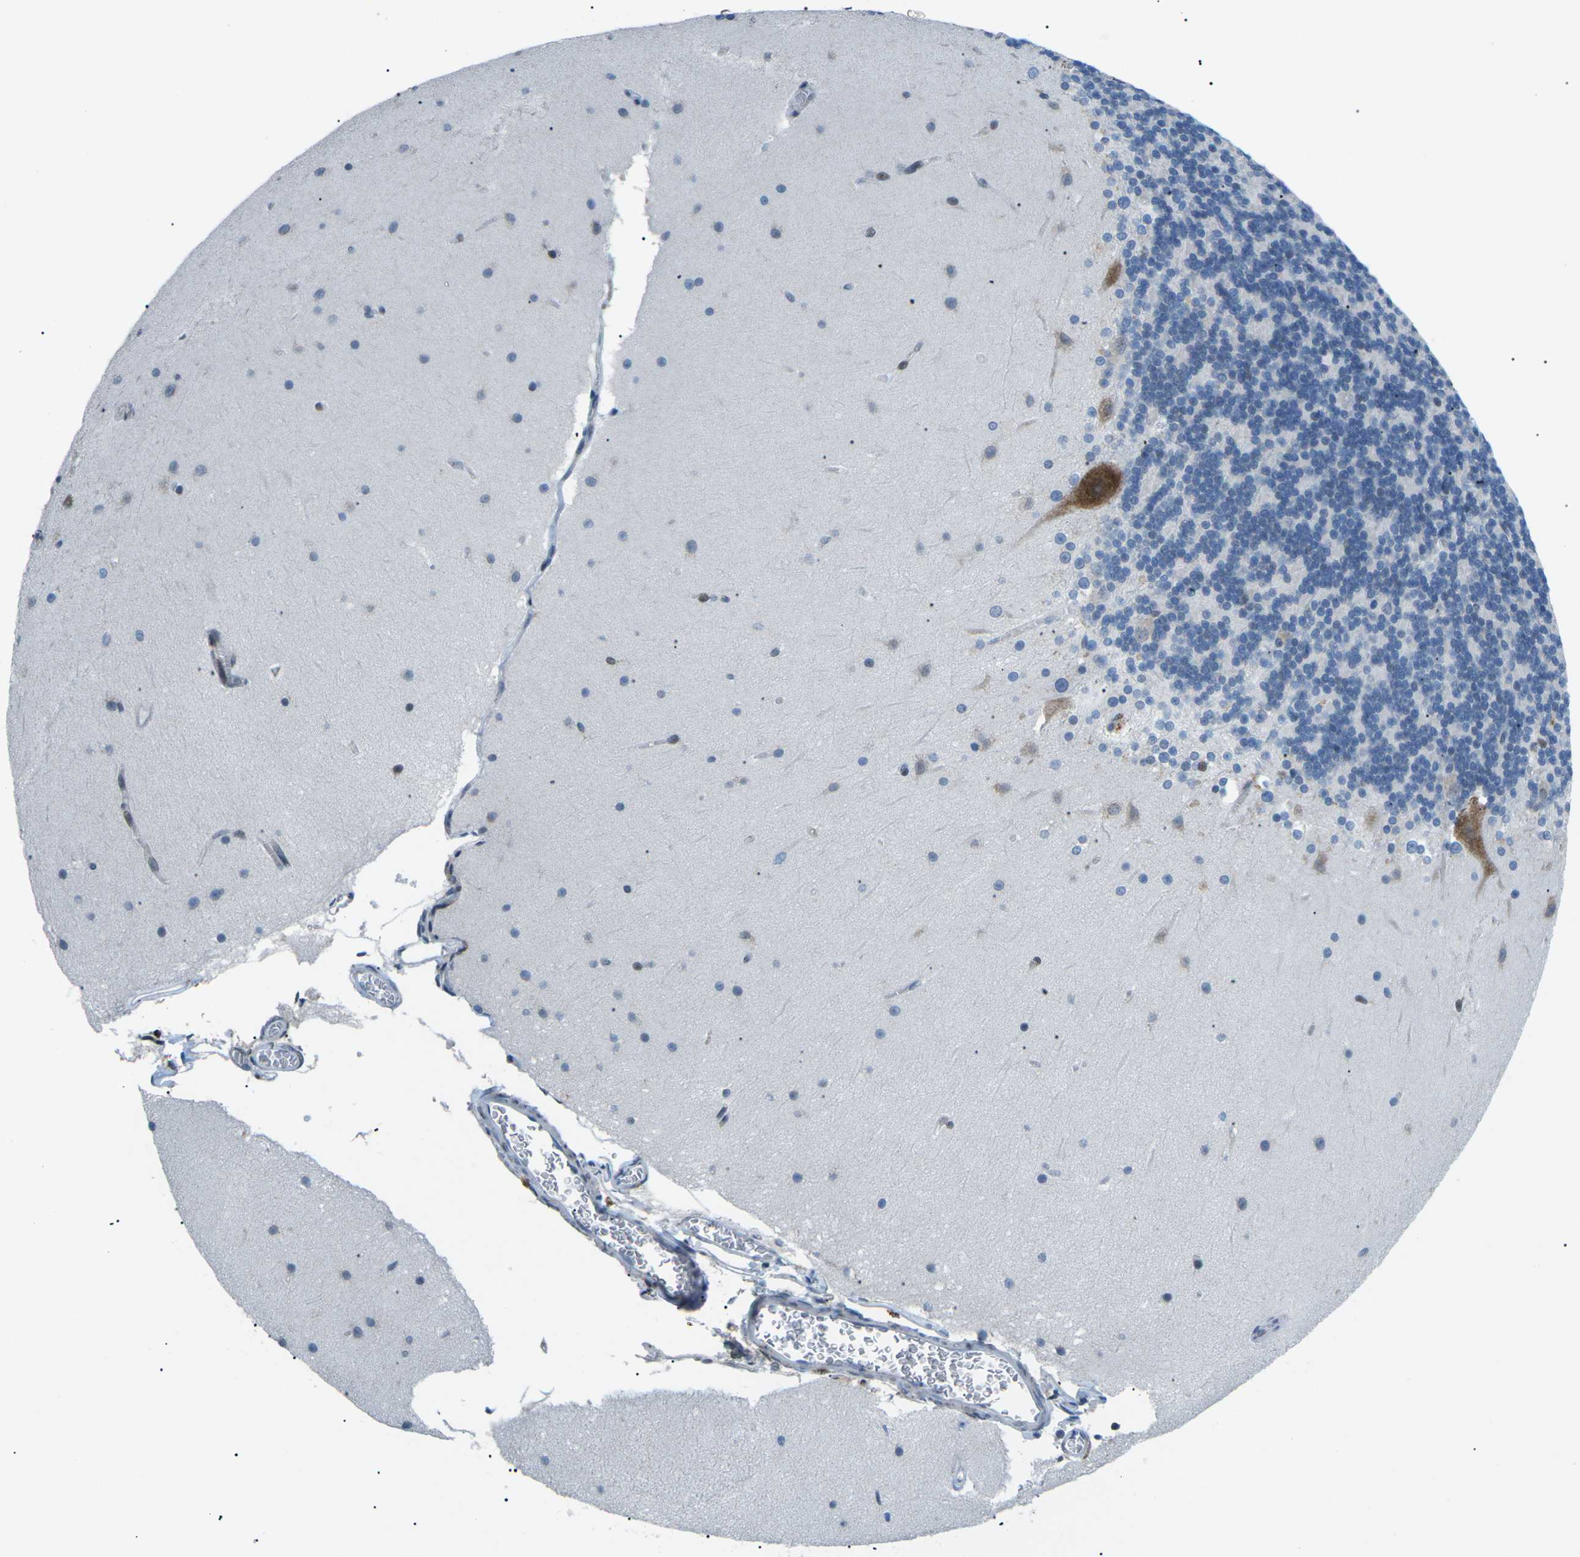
{"staining": {"intensity": "negative", "quantity": "none", "location": "none"}, "tissue": "cerebellum", "cell_type": "Cells in granular layer", "image_type": "normal", "snomed": [{"axis": "morphology", "description": "Normal tissue, NOS"}, {"axis": "topography", "description": "Cerebellum"}], "caption": "Immunohistochemistry photomicrograph of benign cerebellum stained for a protein (brown), which displays no expression in cells in granular layer. (DAB (3,3'-diaminobenzidine) immunohistochemistry (IHC) with hematoxylin counter stain).", "gene": "MBNL1", "patient": {"sex": "female", "age": 19}}